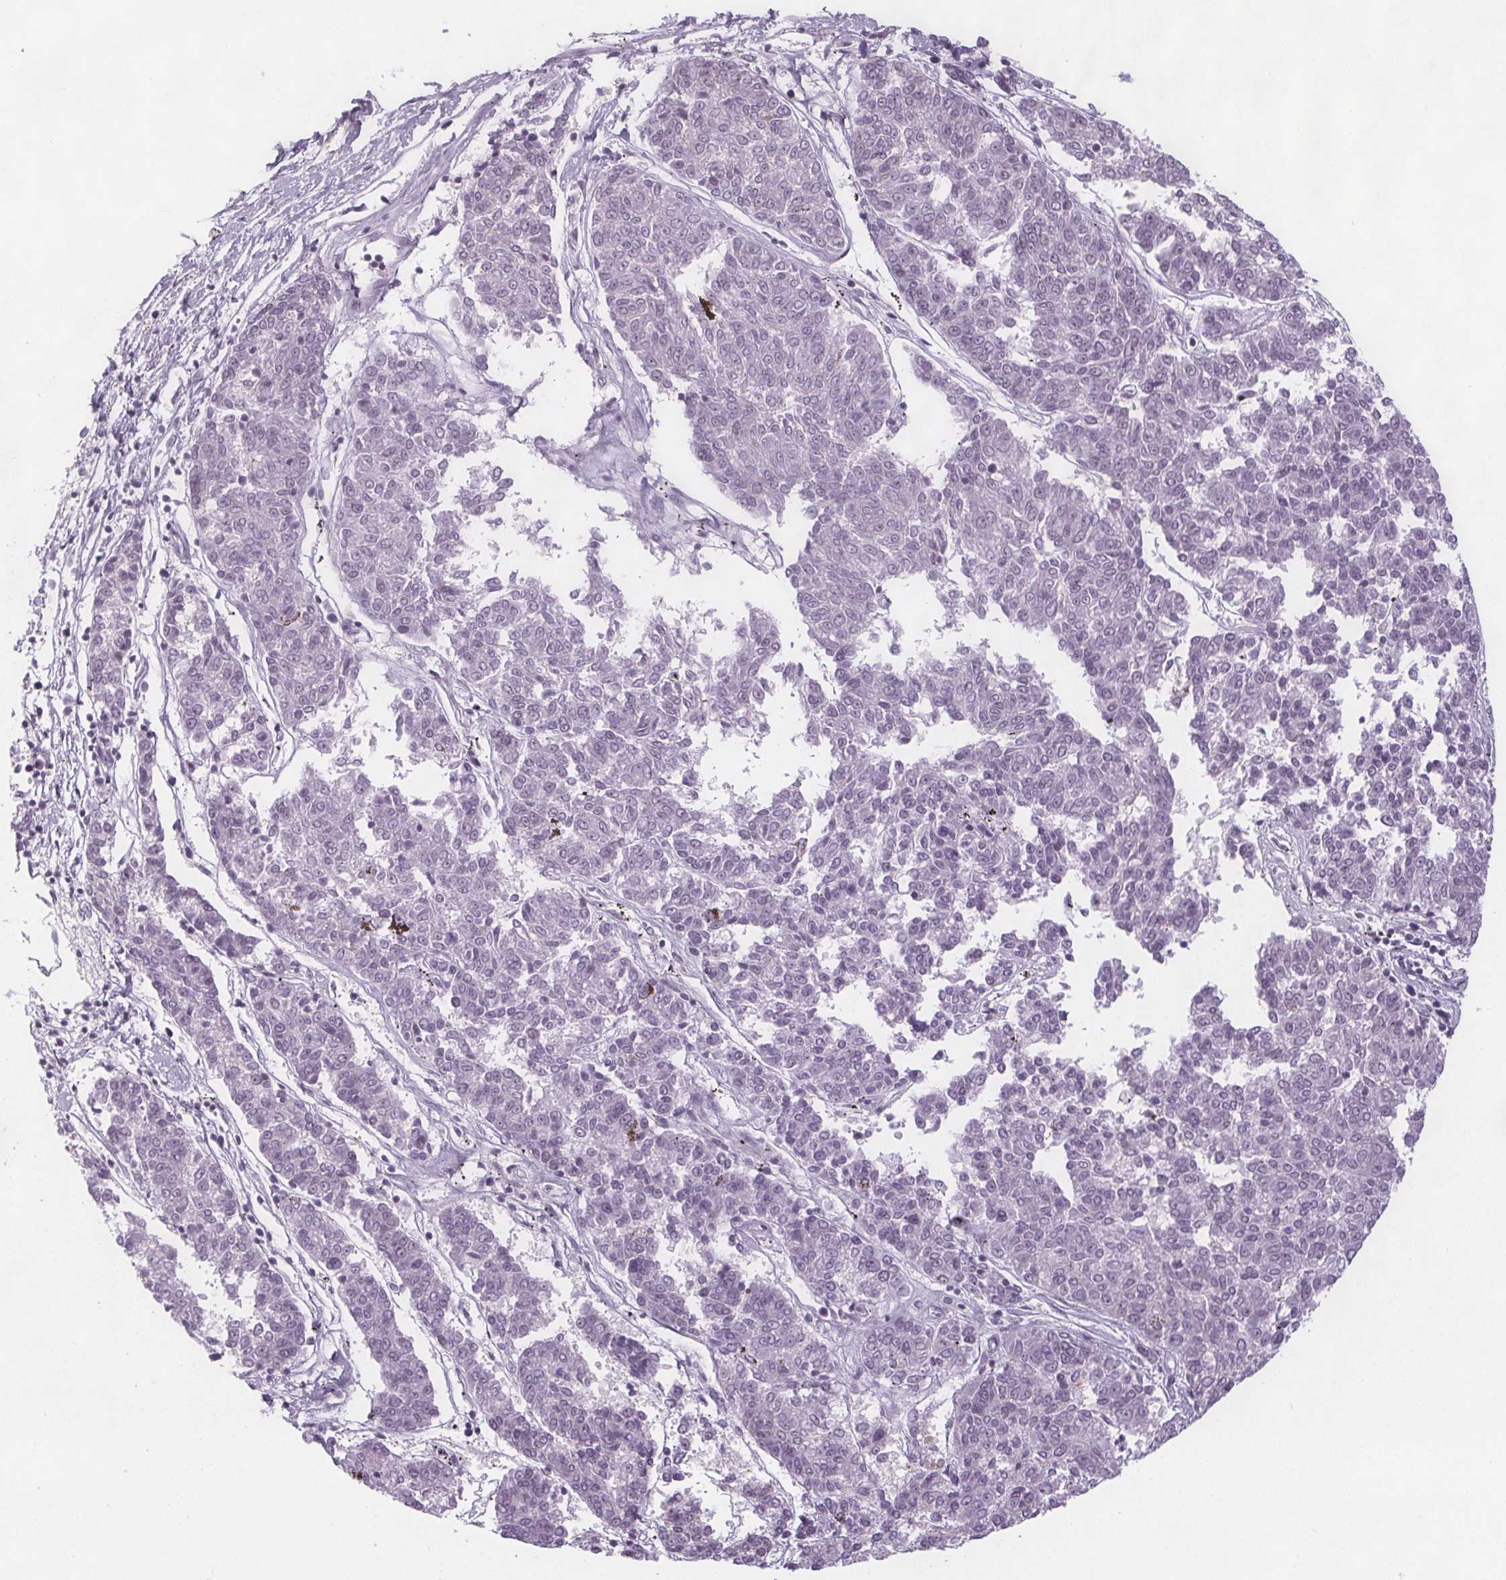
{"staining": {"intensity": "weak", "quantity": "<25%", "location": "nuclear"}, "tissue": "melanoma", "cell_type": "Tumor cells", "image_type": "cancer", "snomed": [{"axis": "morphology", "description": "Malignant melanoma, NOS"}, {"axis": "topography", "description": "Skin"}], "caption": "IHC of human malignant melanoma reveals no expression in tumor cells.", "gene": "NOLC1", "patient": {"sex": "female", "age": 72}}